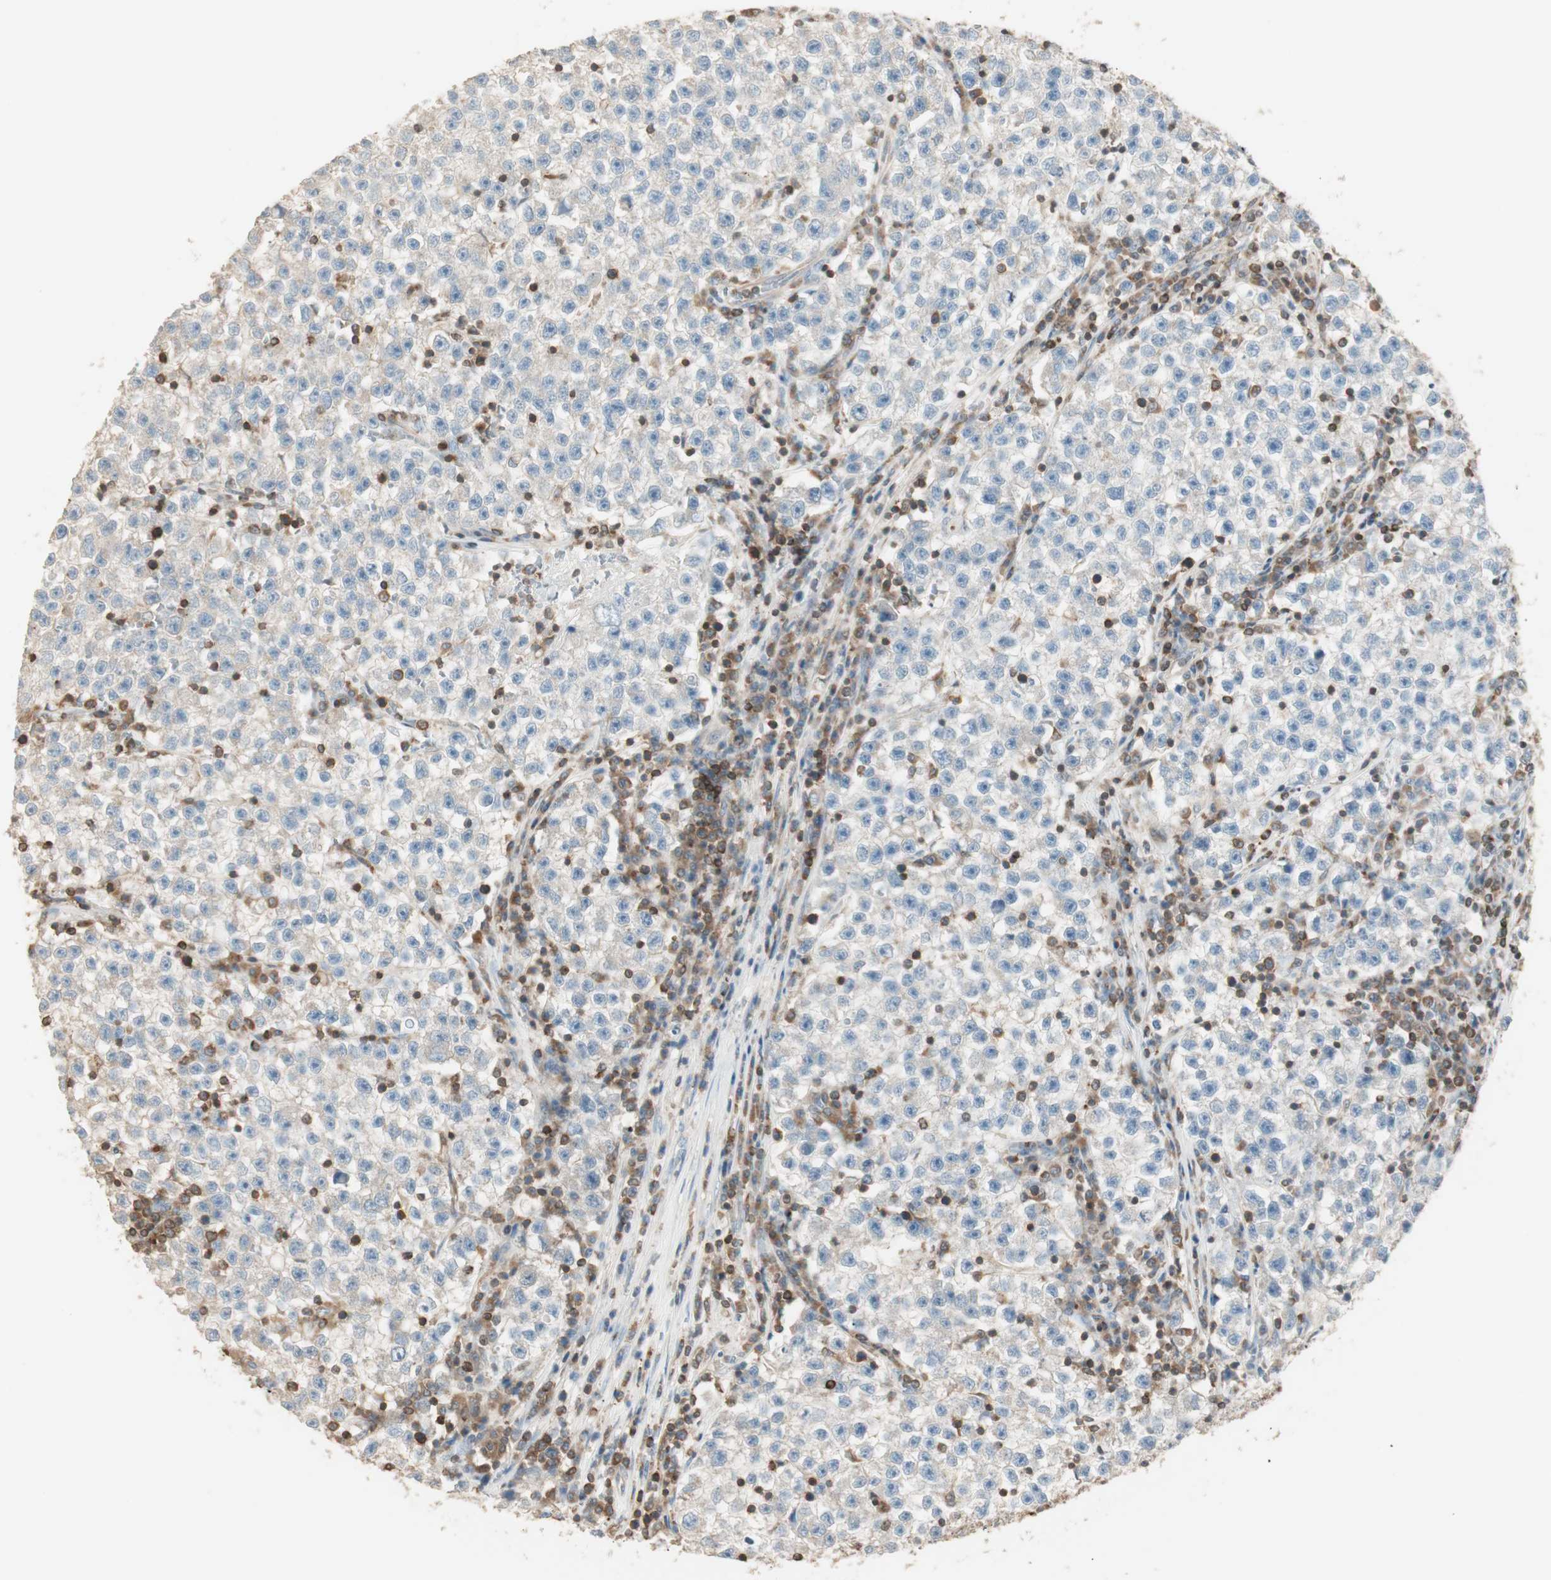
{"staining": {"intensity": "negative", "quantity": "none", "location": "none"}, "tissue": "testis cancer", "cell_type": "Tumor cells", "image_type": "cancer", "snomed": [{"axis": "morphology", "description": "Seminoma, NOS"}, {"axis": "topography", "description": "Testis"}], "caption": "The photomicrograph reveals no staining of tumor cells in testis seminoma. (DAB (3,3'-diaminobenzidine) IHC, high magnification).", "gene": "CRLF3", "patient": {"sex": "male", "age": 22}}